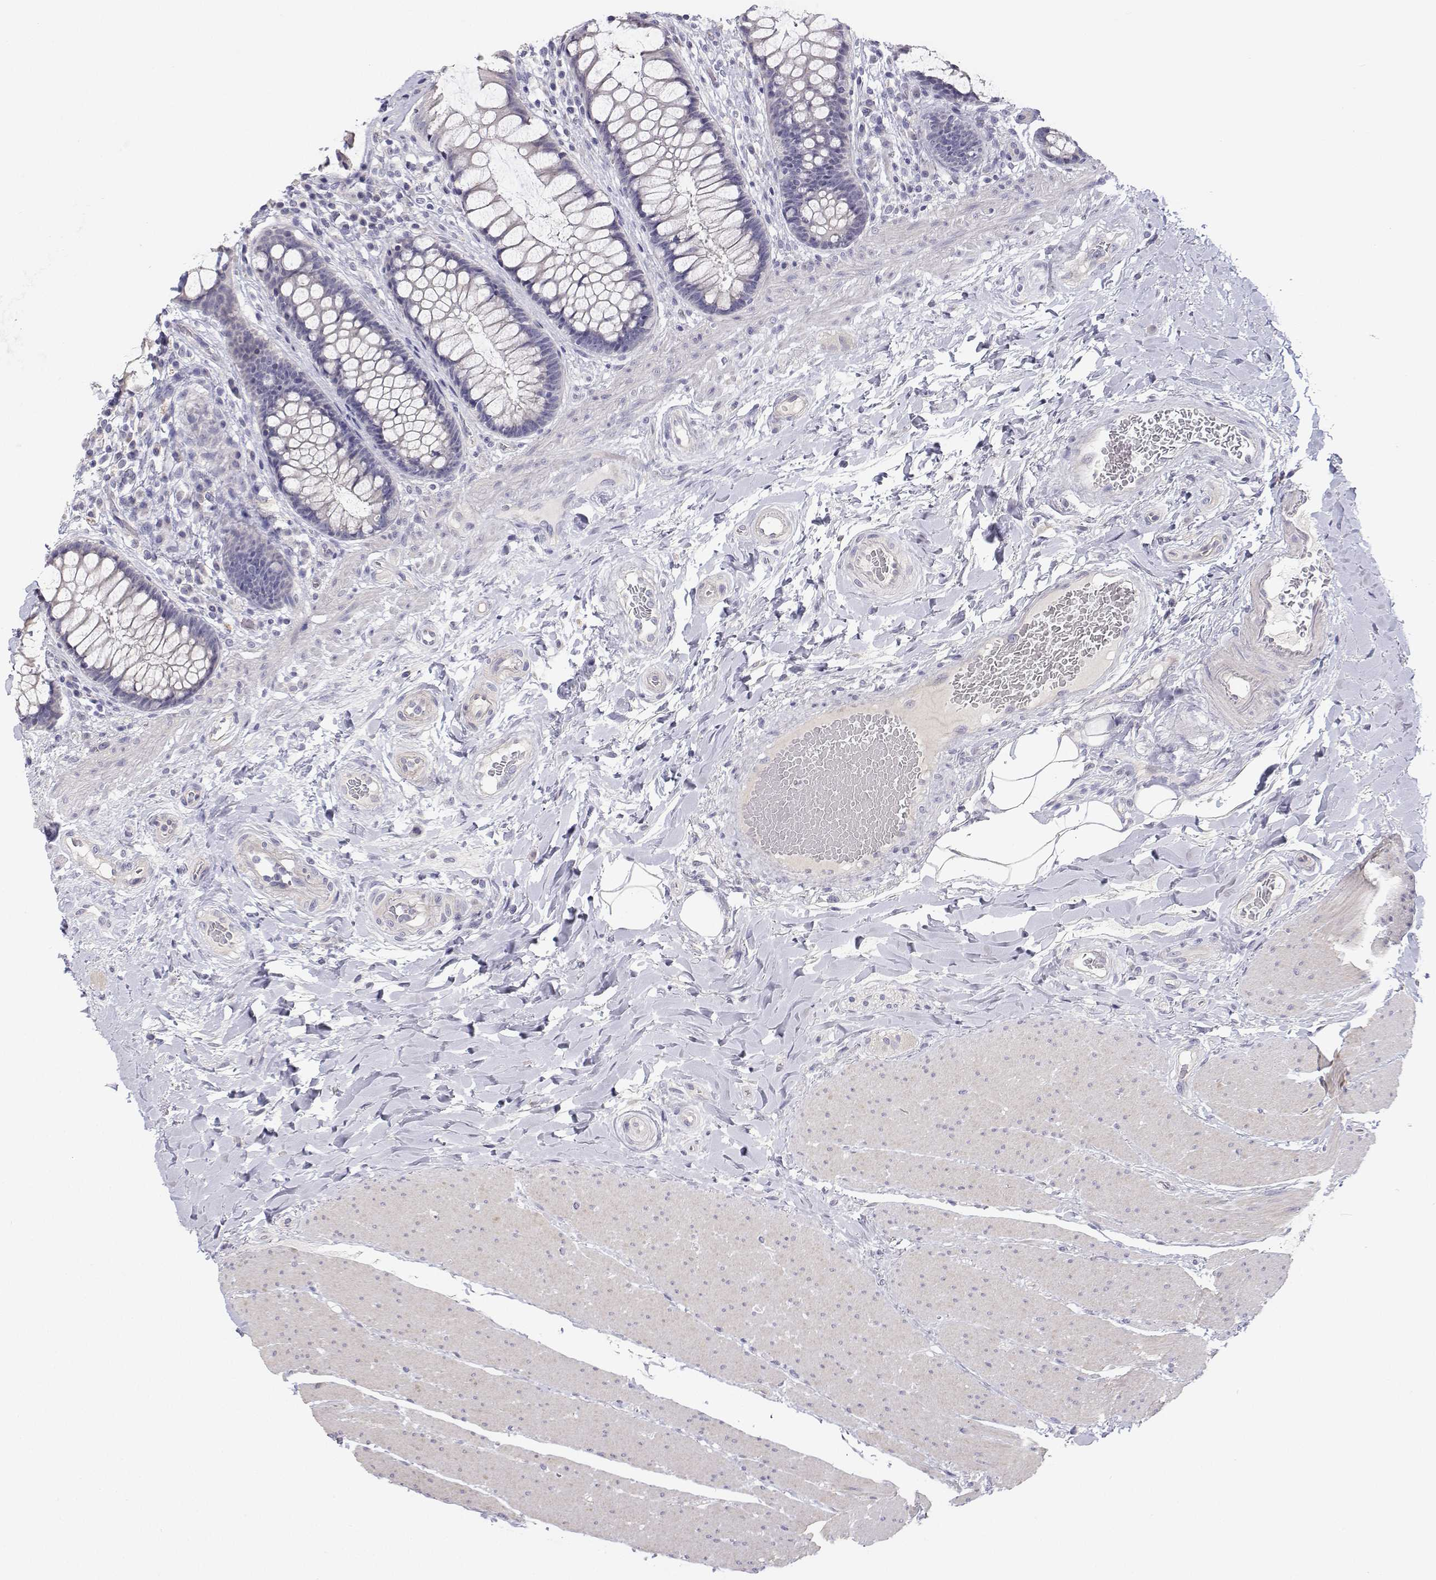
{"staining": {"intensity": "negative", "quantity": "none", "location": "none"}, "tissue": "rectum", "cell_type": "Glandular cells", "image_type": "normal", "snomed": [{"axis": "morphology", "description": "Normal tissue, NOS"}, {"axis": "topography", "description": "Rectum"}], "caption": "Rectum stained for a protein using immunohistochemistry reveals no staining glandular cells.", "gene": "ANKRD65", "patient": {"sex": "female", "age": 58}}